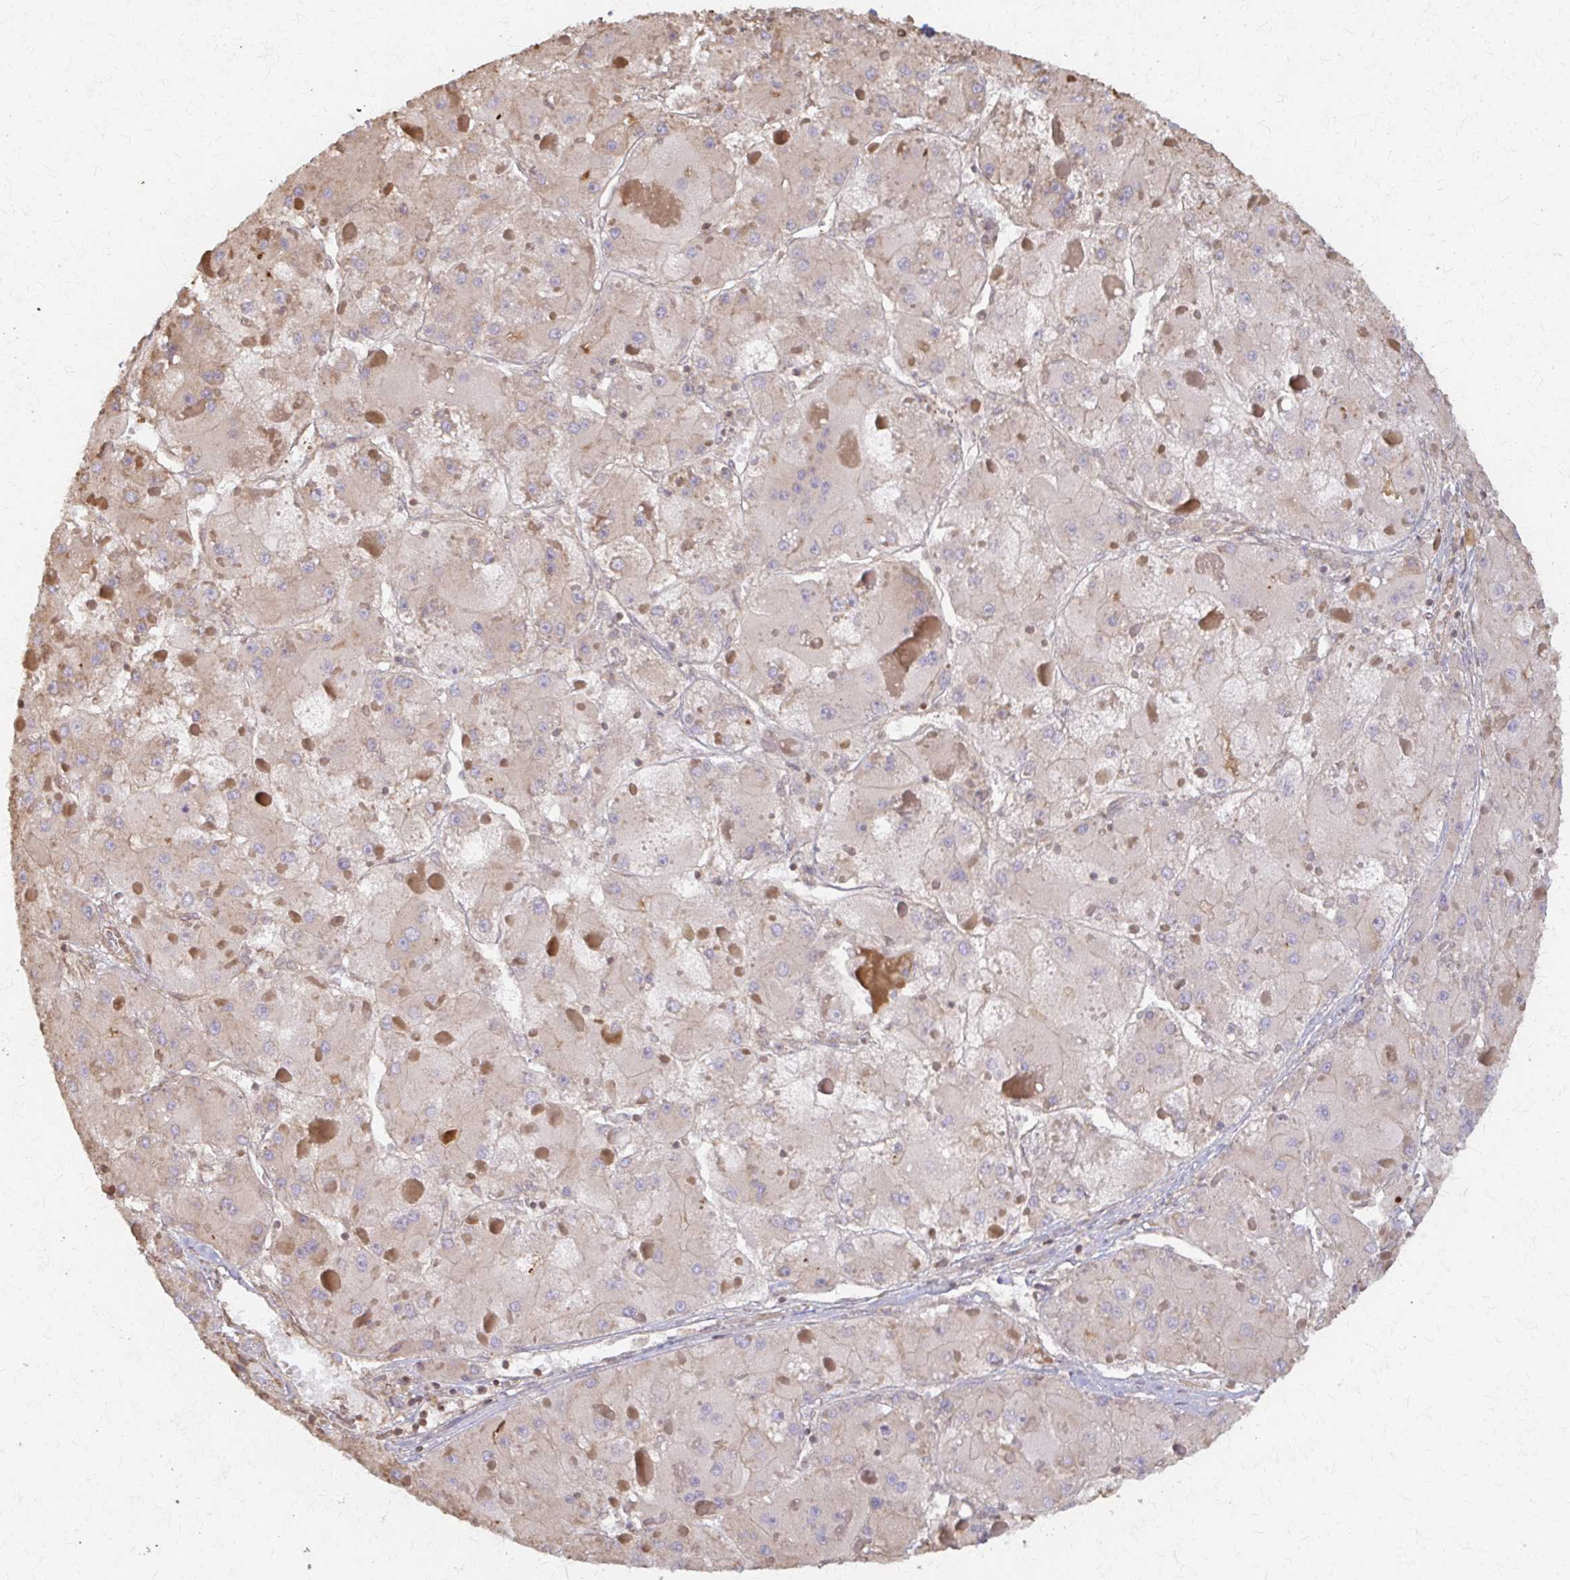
{"staining": {"intensity": "weak", "quantity": "<25%", "location": "cytoplasmic/membranous"}, "tissue": "liver cancer", "cell_type": "Tumor cells", "image_type": "cancer", "snomed": [{"axis": "morphology", "description": "Carcinoma, Hepatocellular, NOS"}, {"axis": "topography", "description": "Liver"}], "caption": "An image of human hepatocellular carcinoma (liver) is negative for staining in tumor cells.", "gene": "ARHGAP35", "patient": {"sex": "female", "age": 73}}